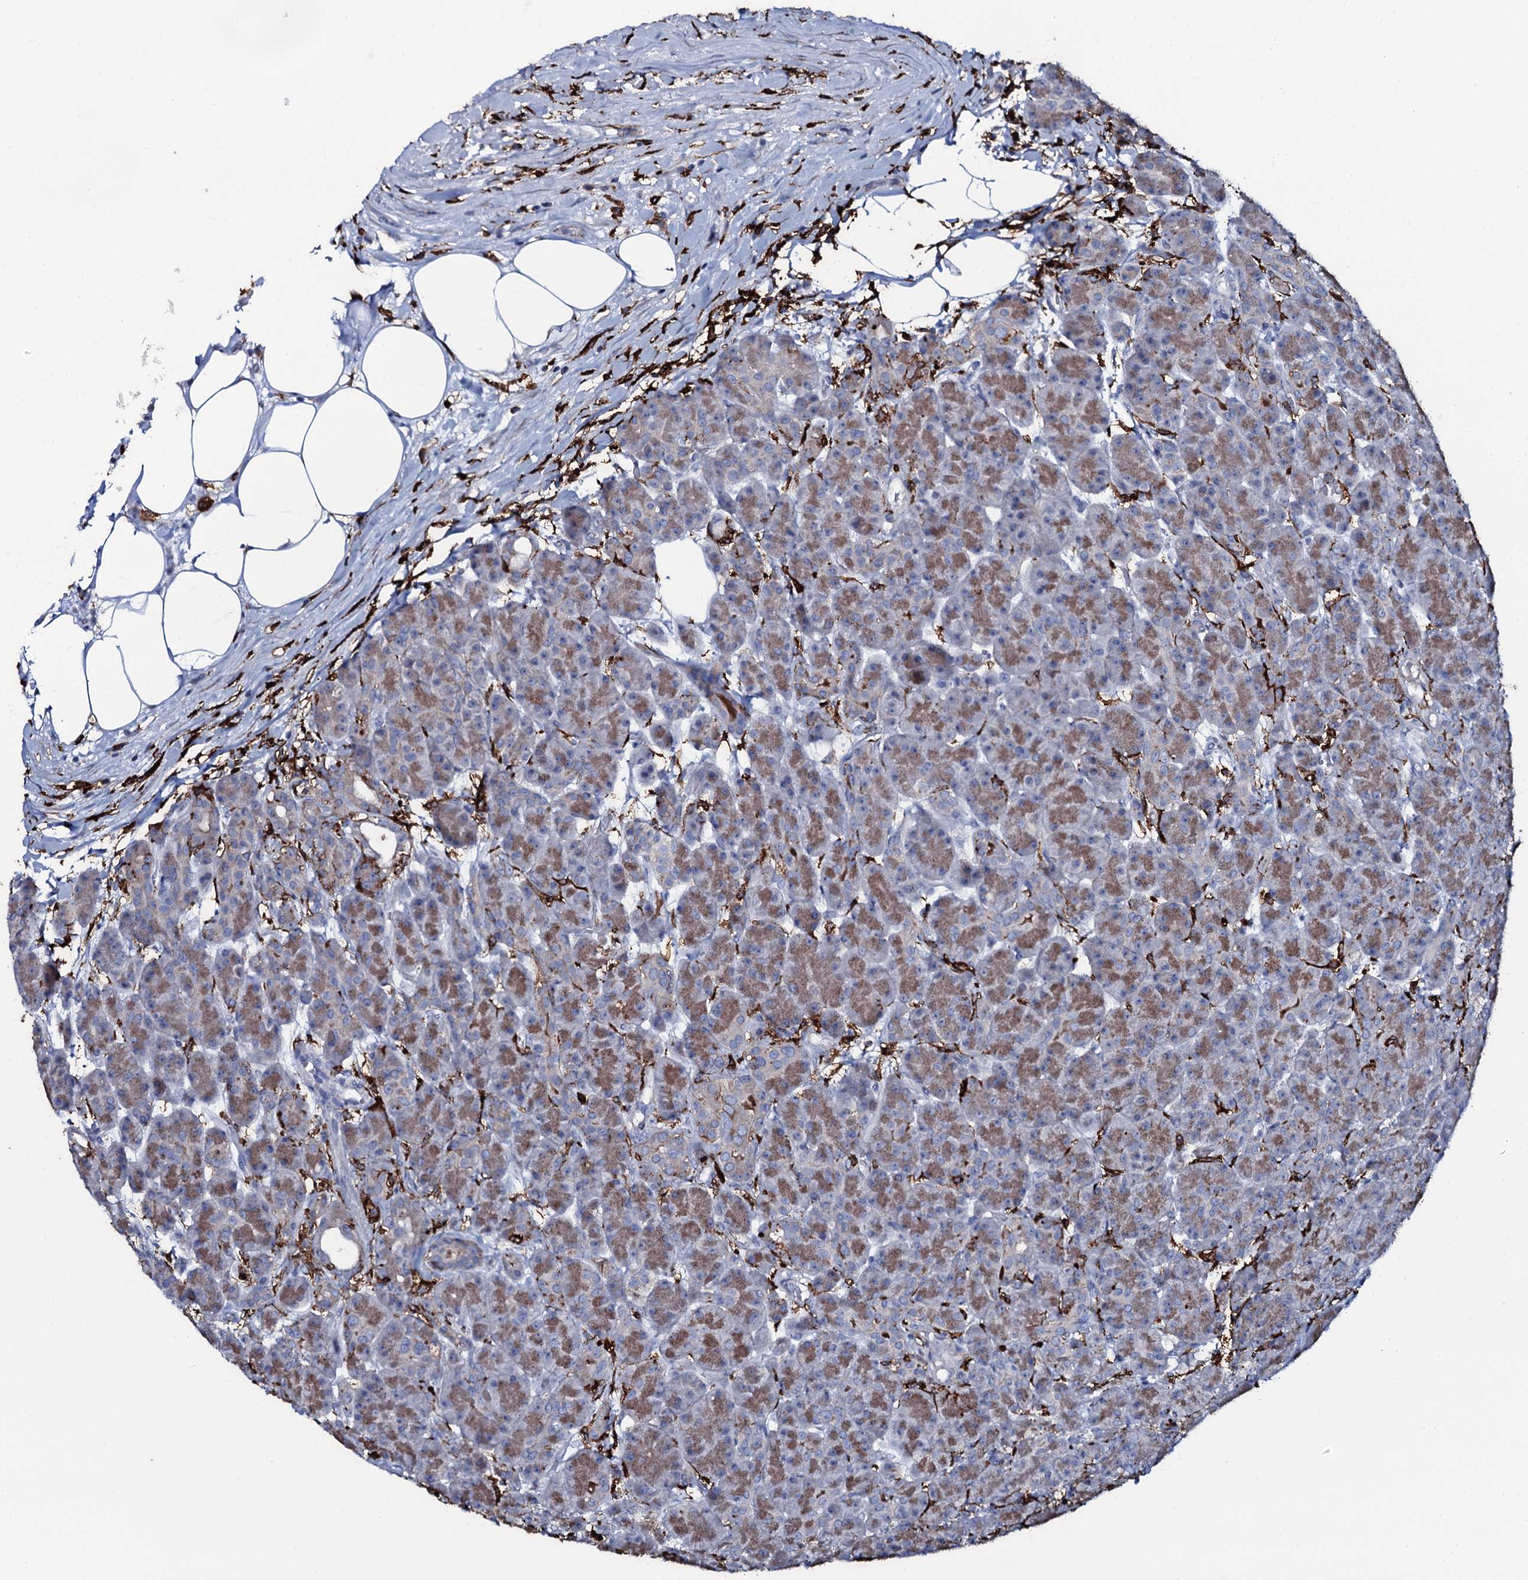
{"staining": {"intensity": "moderate", "quantity": ">75%", "location": "cytoplasmic/membranous"}, "tissue": "pancreas", "cell_type": "Exocrine glandular cells", "image_type": "normal", "snomed": [{"axis": "morphology", "description": "Normal tissue, NOS"}, {"axis": "topography", "description": "Pancreas"}], "caption": "Brown immunohistochemical staining in unremarkable human pancreas shows moderate cytoplasmic/membranous staining in about >75% of exocrine glandular cells. (DAB IHC with brightfield microscopy, high magnification).", "gene": "OSBPL2", "patient": {"sex": "male", "age": 63}}